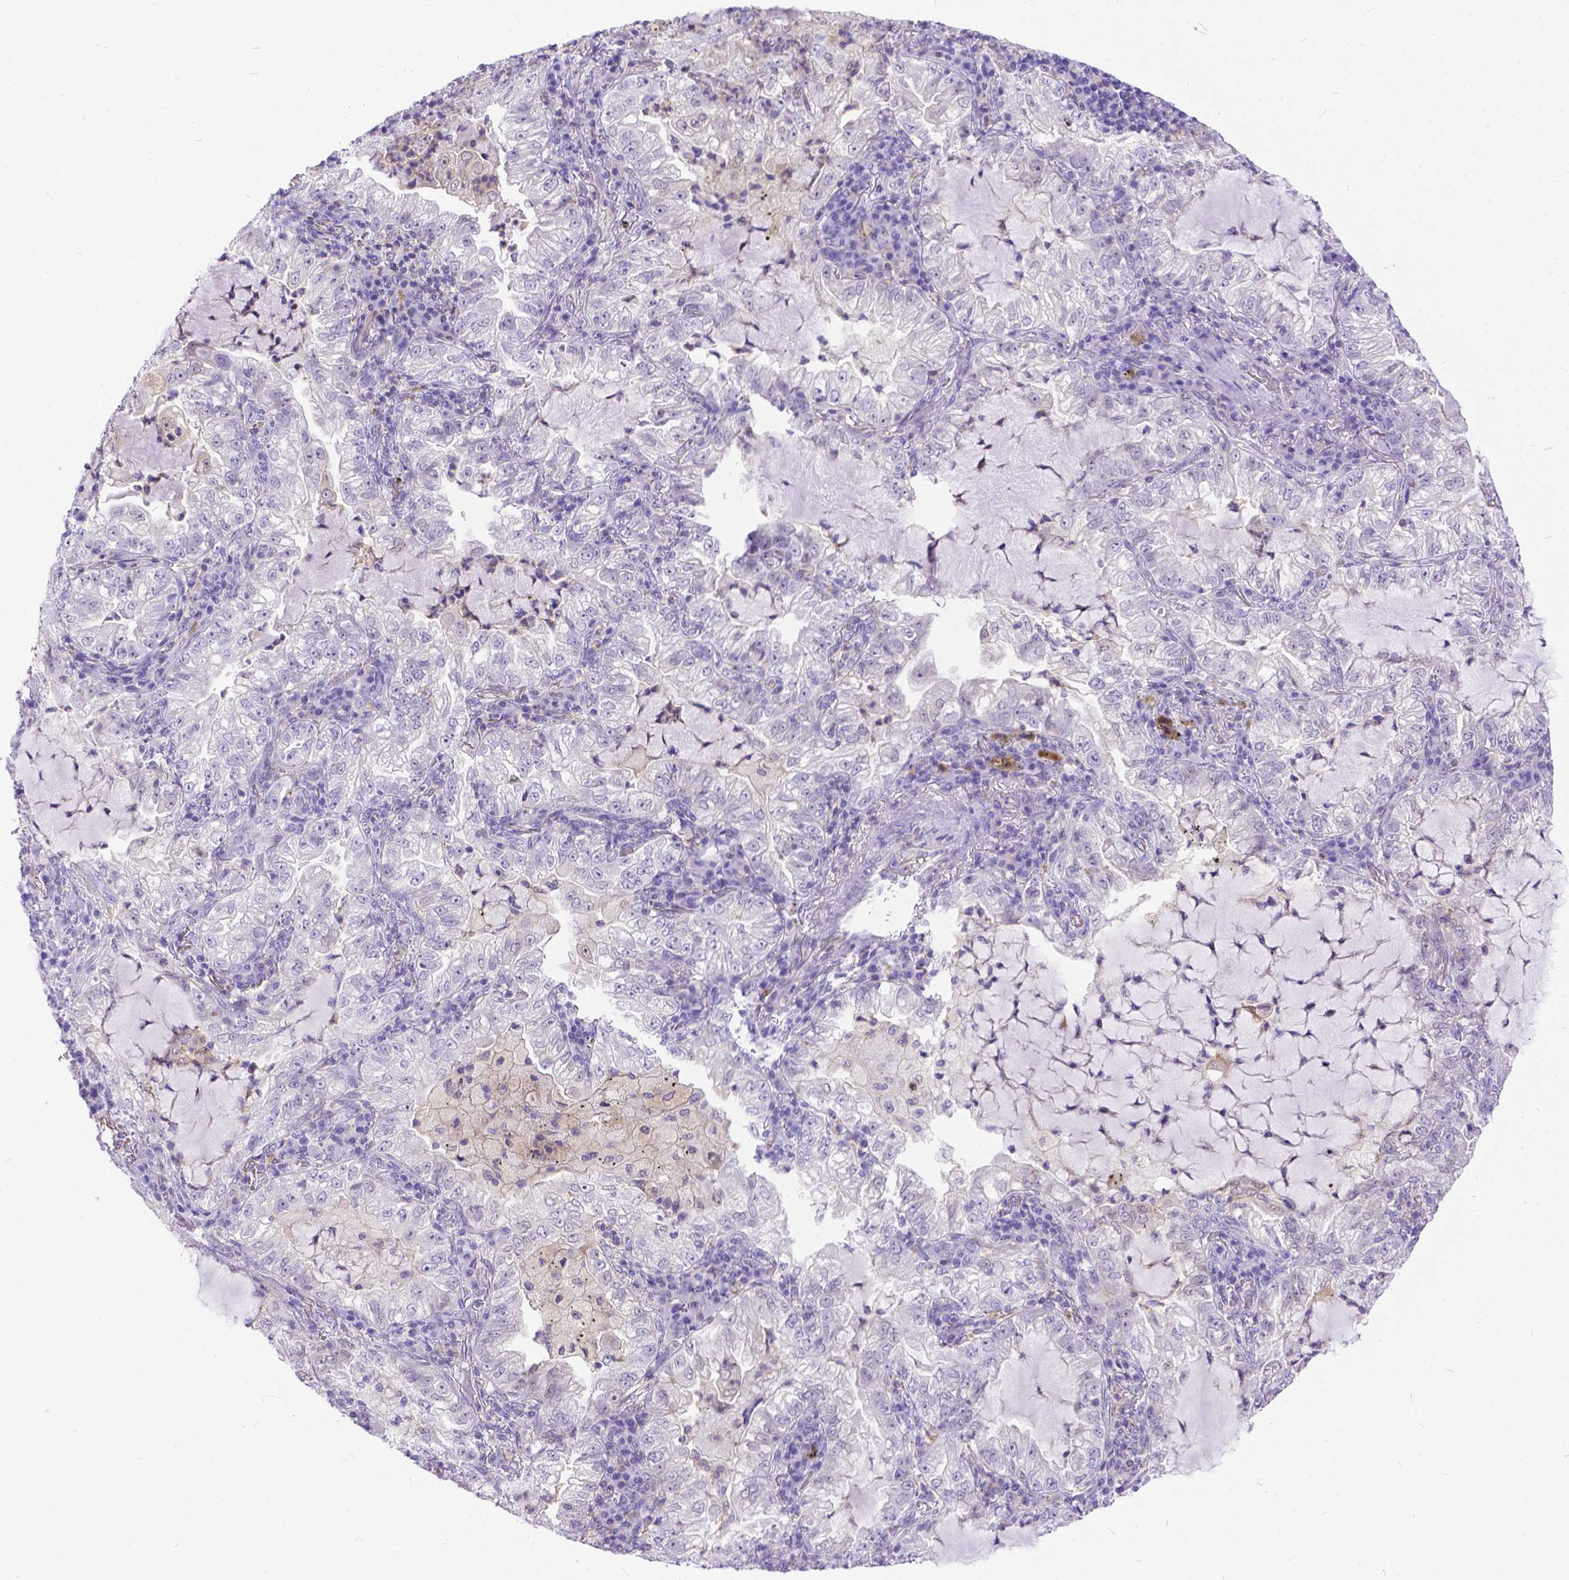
{"staining": {"intensity": "weak", "quantity": "<25%", "location": "nuclear"}, "tissue": "lung cancer", "cell_type": "Tumor cells", "image_type": "cancer", "snomed": [{"axis": "morphology", "description": "Adenocarcinoma, NOS"}, {"axis": "topography", "description": "Lung"}], "caption": "Human lung cancer stained for a protein using immunohistochemistry displays no expression in tumor cells.", "gene": "TMEM169", "patient": {"sex": "female", "age": 73}}